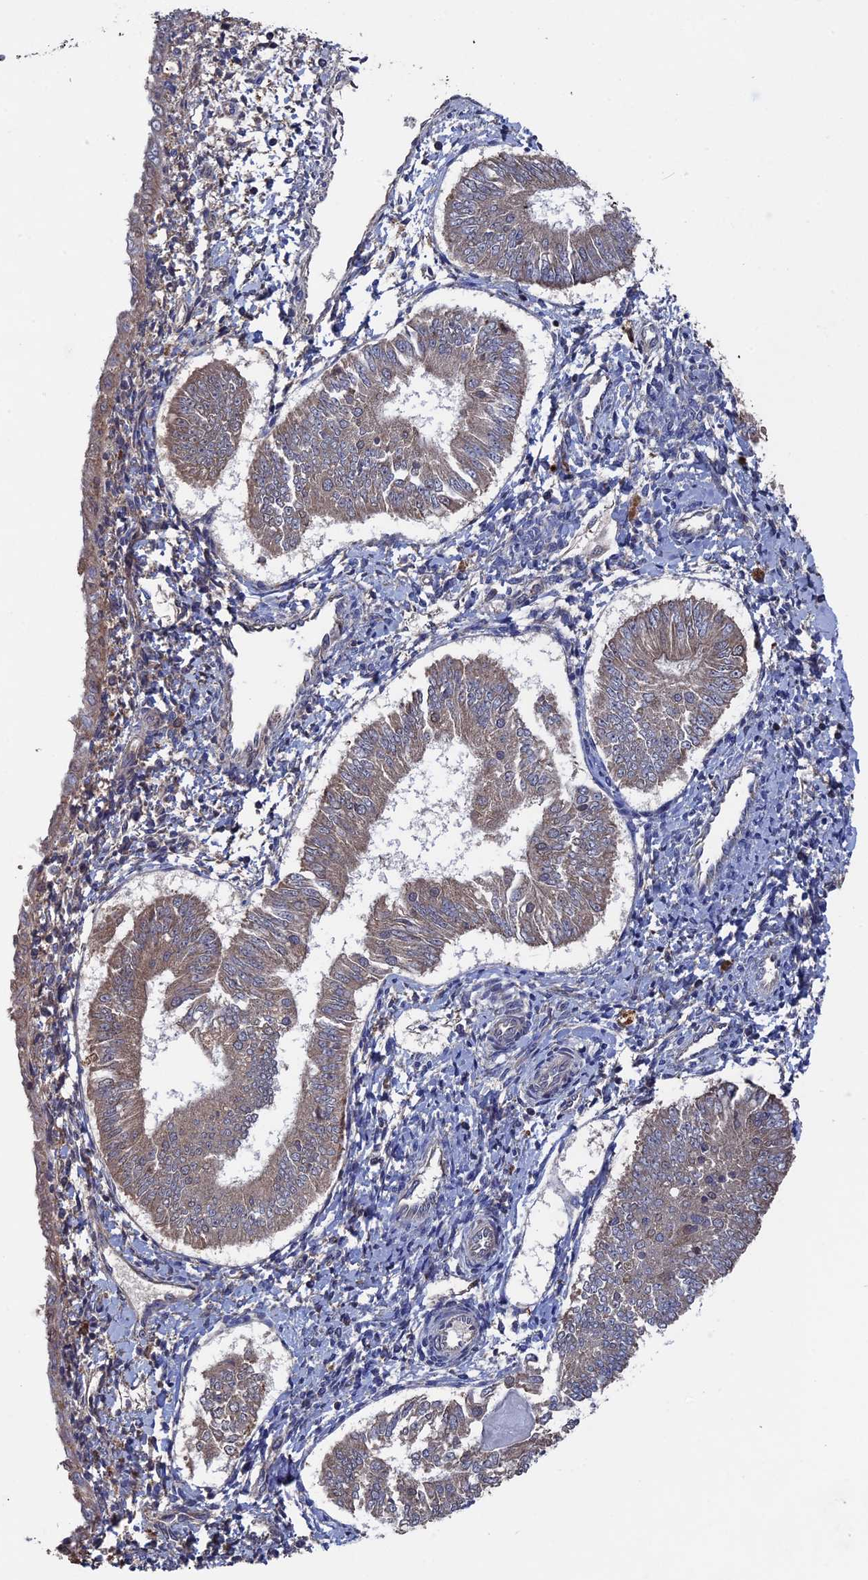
{"staining": {"intensity": "weak", "quantity": ">75%", "location": "cytoplasmic/membranous"}, "tissue": "endometrial cancer", "cell_type": "Tumor cells", "image_type": "cancer", "snomed": [{"axis": "morphology", "description": "Adenocarcinoma, NOS"}, {"axis": "topography", "description": "Endometrium"}], "caption": "This micrograph displays immunohistochemistry staining of human adenocarcinoma (endometrial), with low weak cytoplasmic/membranous positivity in about >75% of tumor cells.", "gene": "RAB15", "patient": {"sex": "female", "age": 58}}